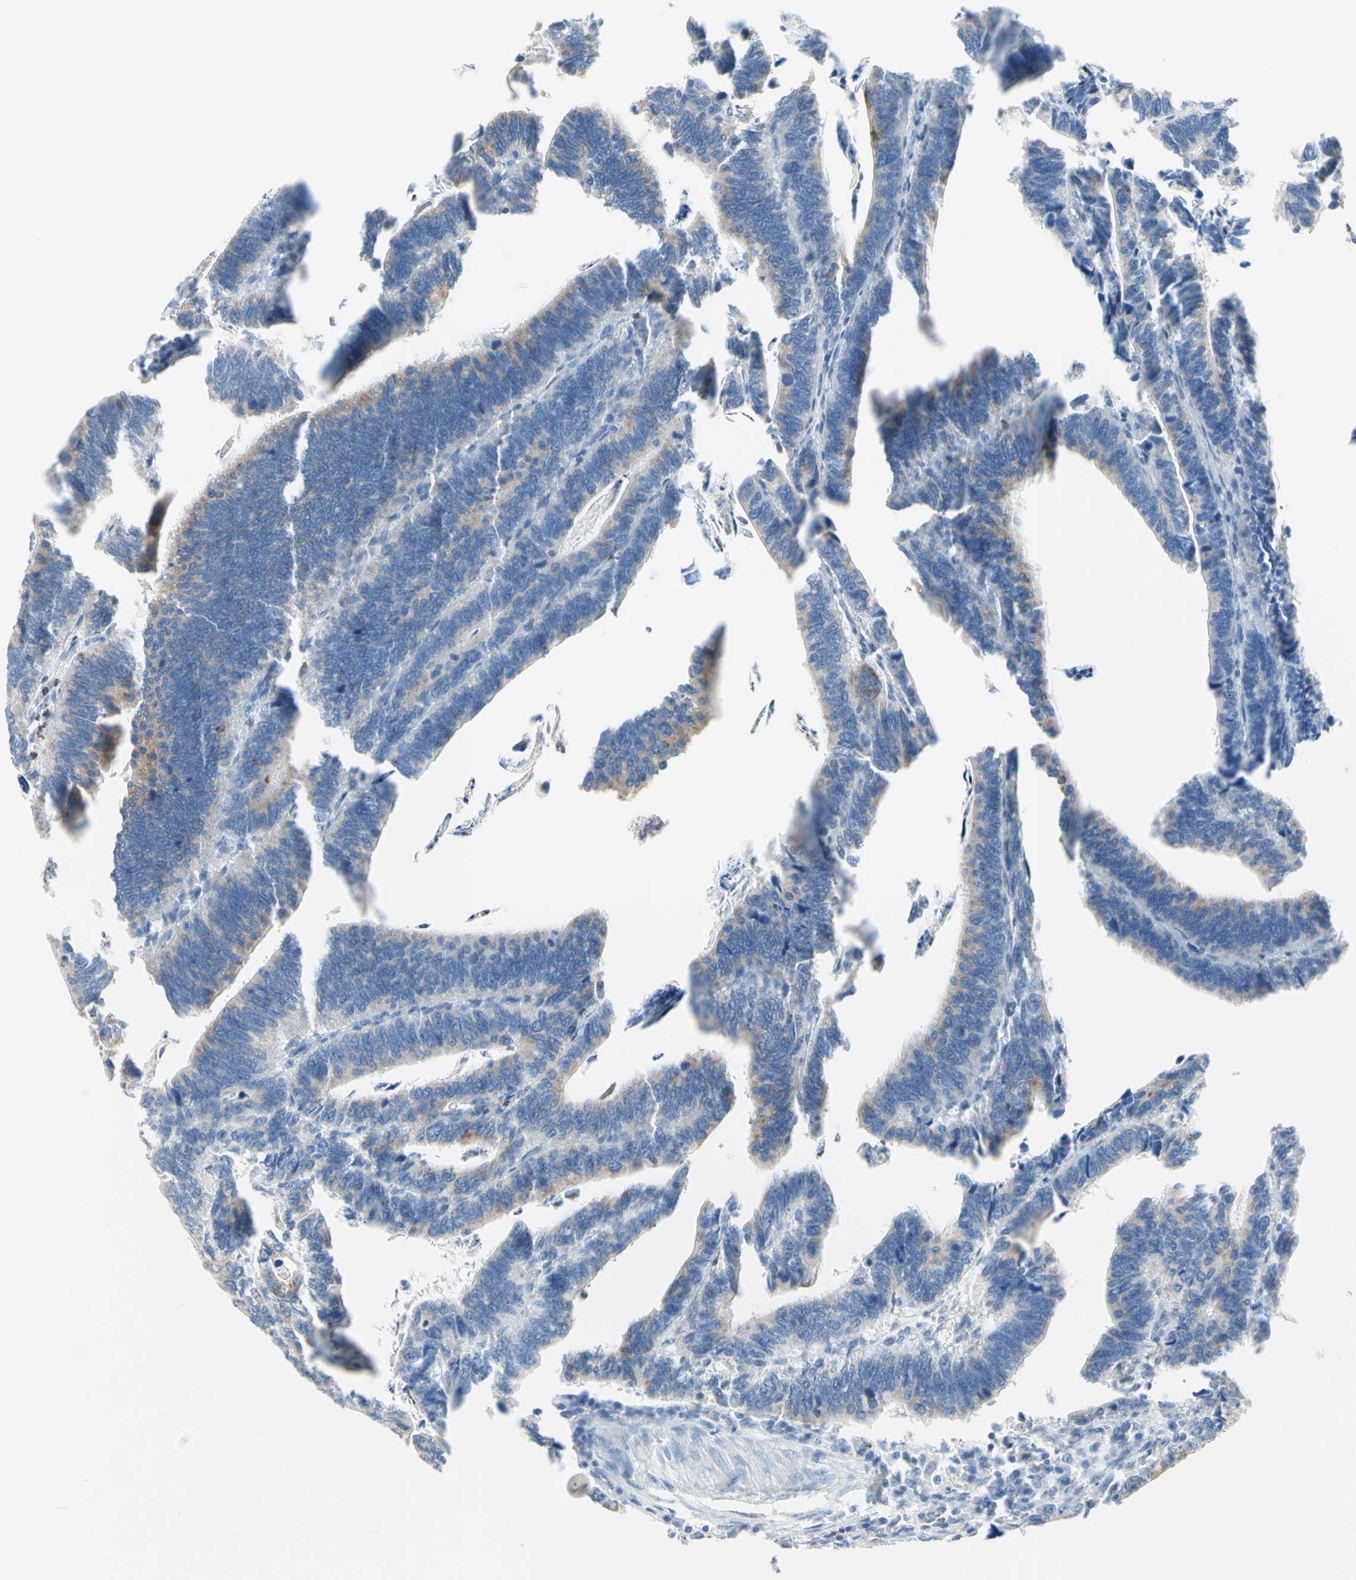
{"staining": {"intensity": "weak", "quantity": "25%-75%", "location": "cytoplasmic/membranous"}, "tissue": "colorectal cancer", "cell_type": "Tumor cells", "image_type": "cancer", "snomed": [{"axis": "morphology", "description": "Adenocarcinoma, NOS"}, {"axis": "topography", "description": "Colon"}], "caption": "Protein staining displays weak cytoplasmic/membranous positivity in approximately 25%-75% of tumor cells in colorectal cancer (adenocarcinoma). The protein of interest is shown in brown color, while the nuclei are stained blue.", "gene": "CYSLTR1", "patient": {"sex": "male", "age": 72}}